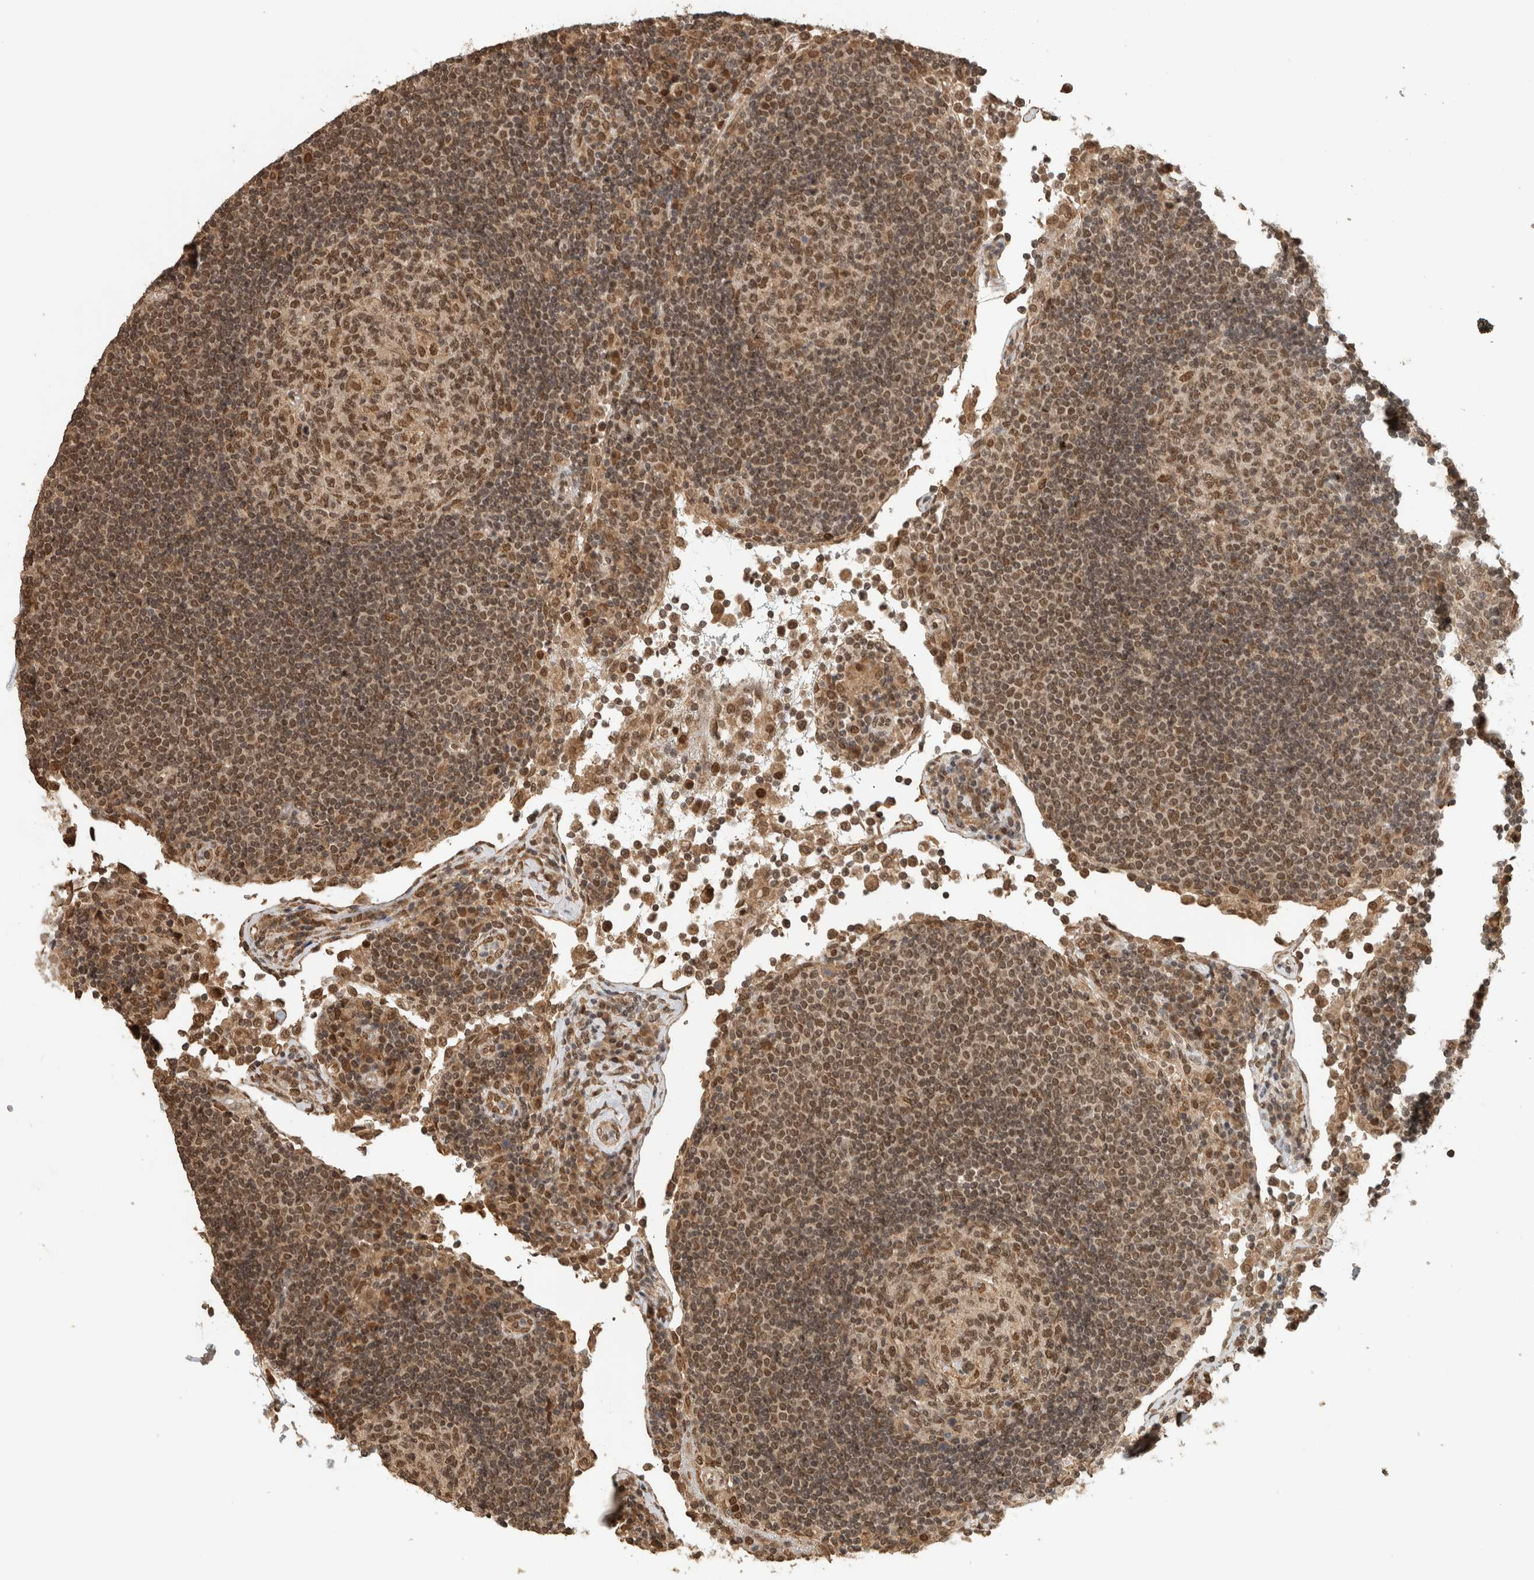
{"staining": {"intensity": "moderate", "quantity": ">75%", "location": "nuclear"}, "tissue": "lymph node", "cell_type": "Germinal center cells", "image_type": "normal", "snomed": [{"axis": "morphology", "description": "Normal tissue, NOS"}, {"axis": "topography", "description": "Lymph node"}], "caption": "This image shows IHC staining of normal human lymph node, with medium moderate nuclear staining in about >75% of germinal center cells.", "gene": "C1orf21", "patient": {"sex": "female", "age": 53}}